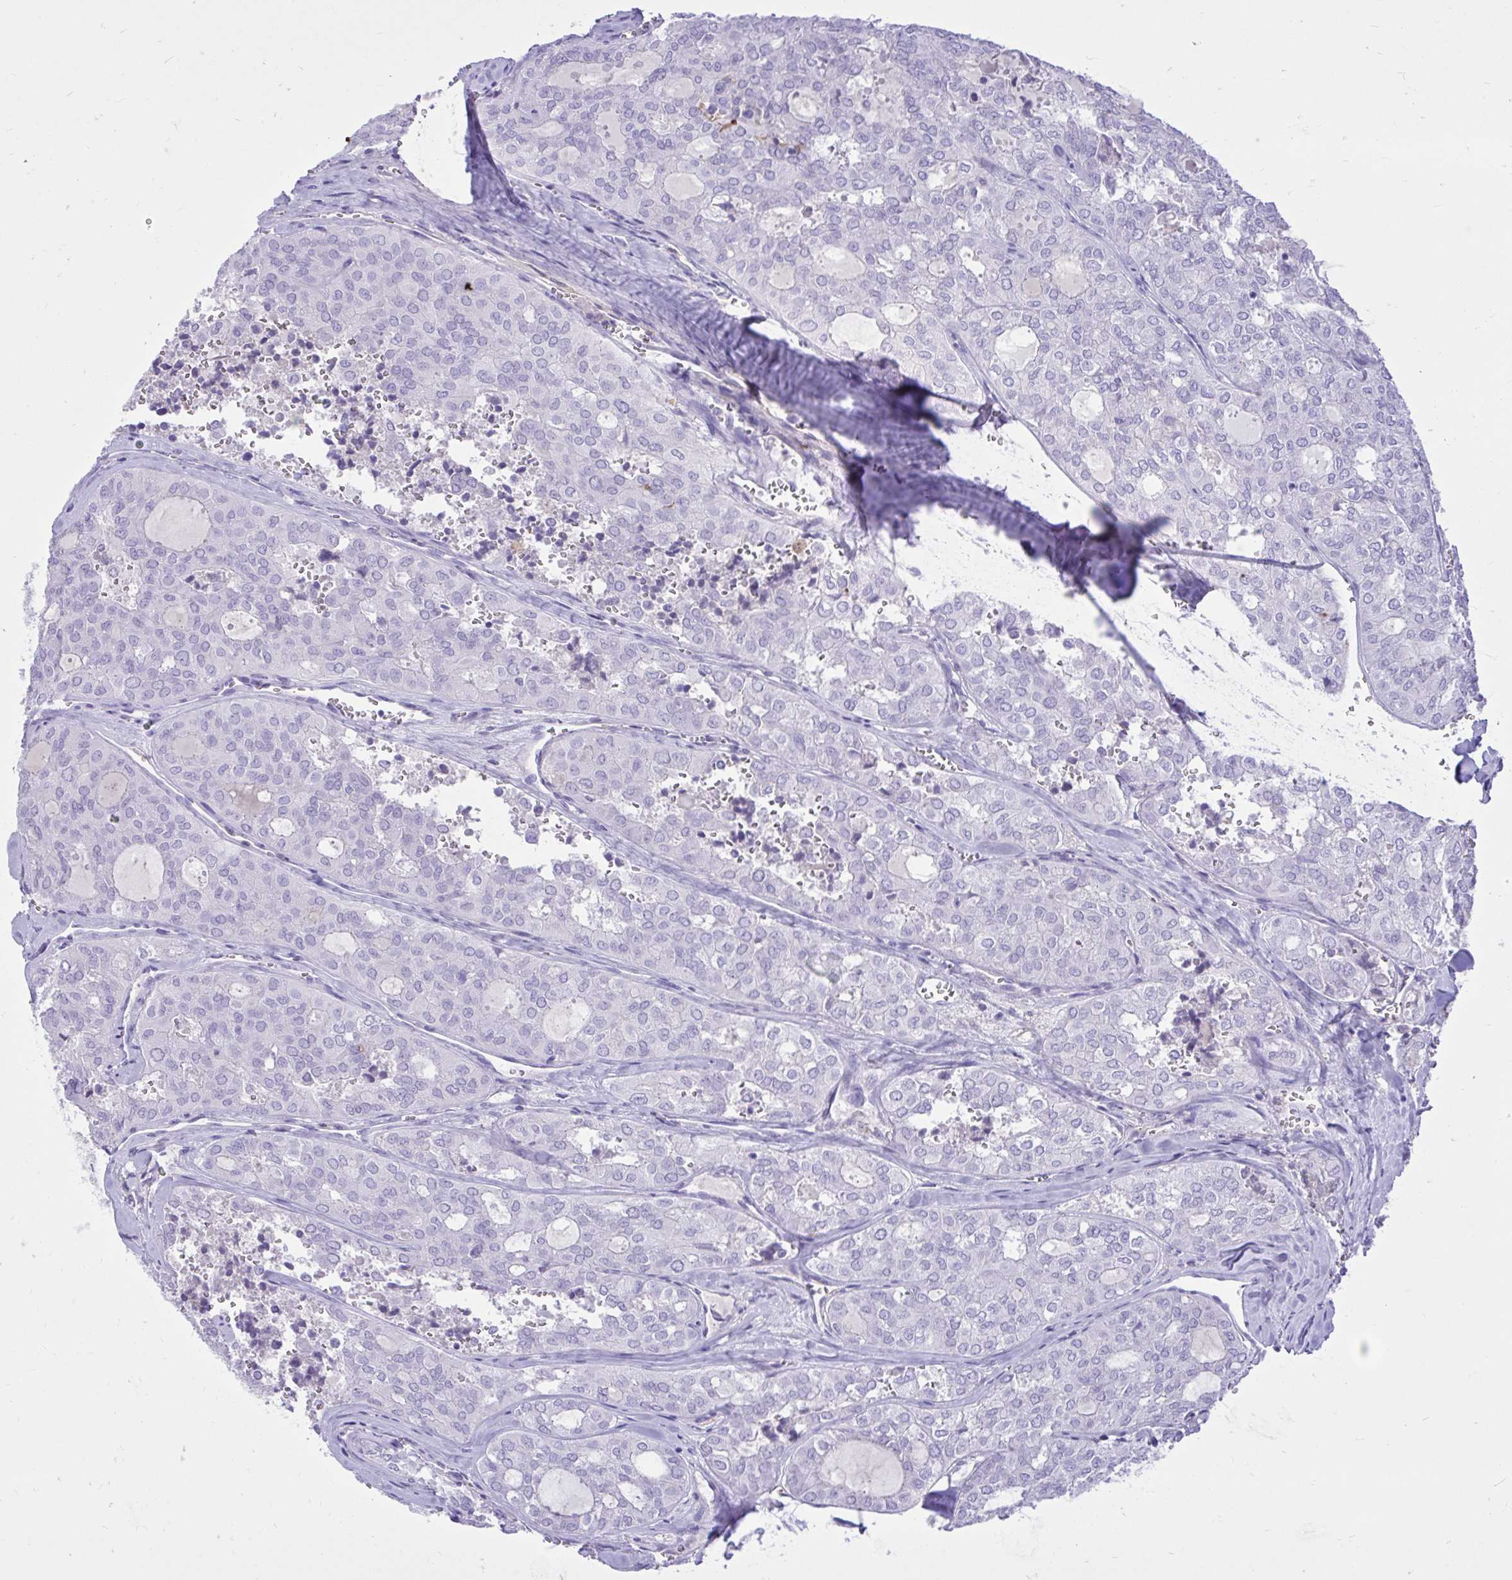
{"staining": {"intensity": "negative", "quantity": "none", "location": "none"}, "tissue": "thyroid cancer", "cell_type": "Tumor cells", "image_type": "cancer", "snomed": [{"axis": "morphology", "description": "Follicular adenoma carcinoma, NOS"}, {"axis": "topography", "description": "Thyroid gland"}], "caption": "A high-resolution photomicrograph shows IHC staining of follicular adenoma carcinoma (thyroid), which exhibits no significant expression in tumor cells.", "gene": "TLR7", "patient": {"sex": "male", "age": 75}}